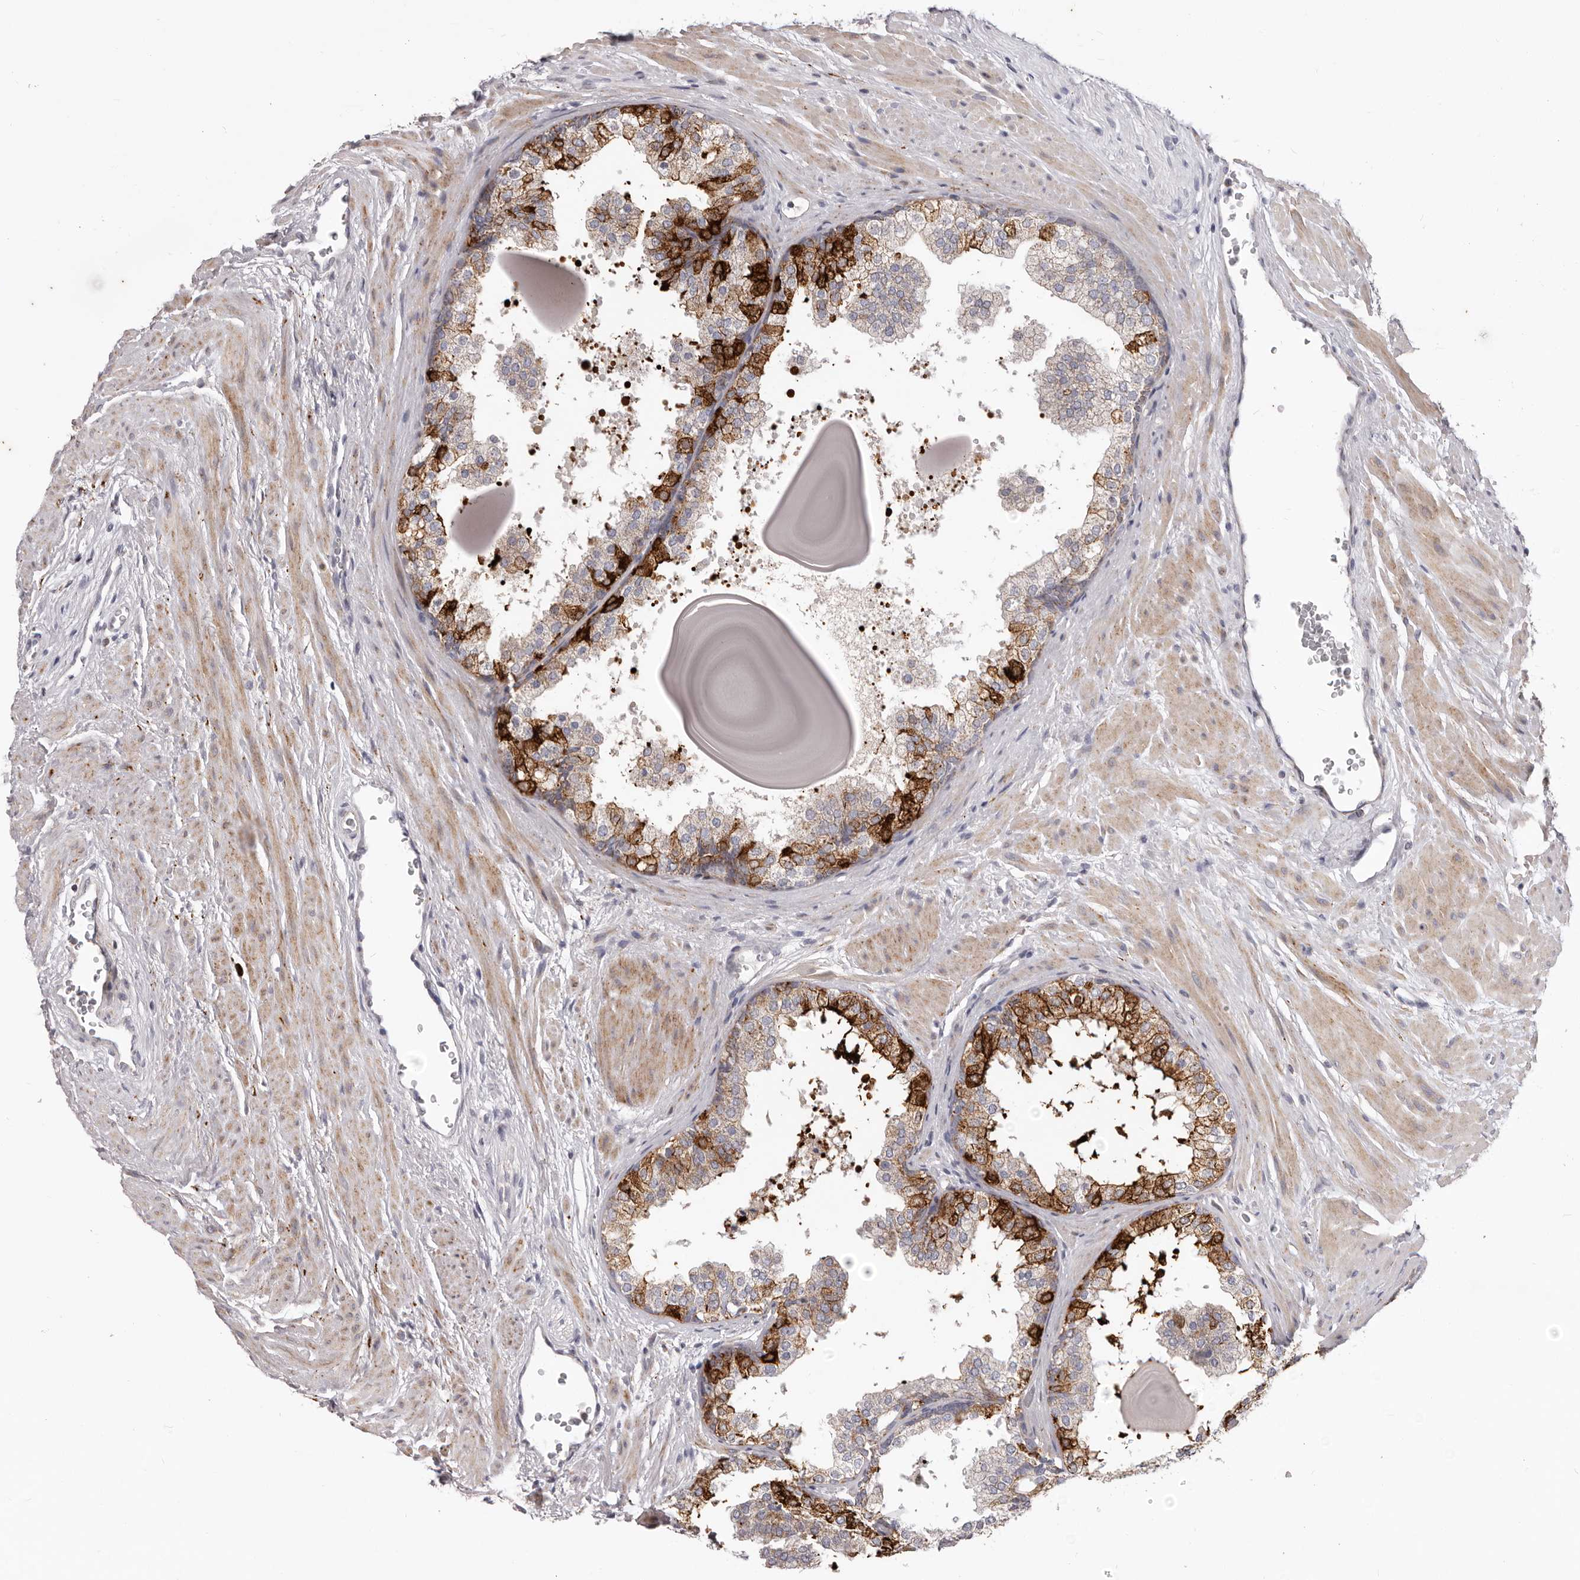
{"staining": {"intensity": "strong", "quantity": "<25%", "location": "cytoplasmic/membranous"}, "tissue": "prostate", "cell_type": "Glandular cells", "image_type": "normal", "snomed": [{"axis": "morphology", "description": "Normal tissue, NOS"}, {"axis": "topography", "description": "Prostate"}], "caption": "A histopathology image of prostate stained for a protein displays strong cytoplasmic/membranous brown staining in glandular cells. (Brightfield microscopy of DAB IHC at high magnification).", "gene": "PRMT2", "patient": {"sex": "male", "age": 48}}